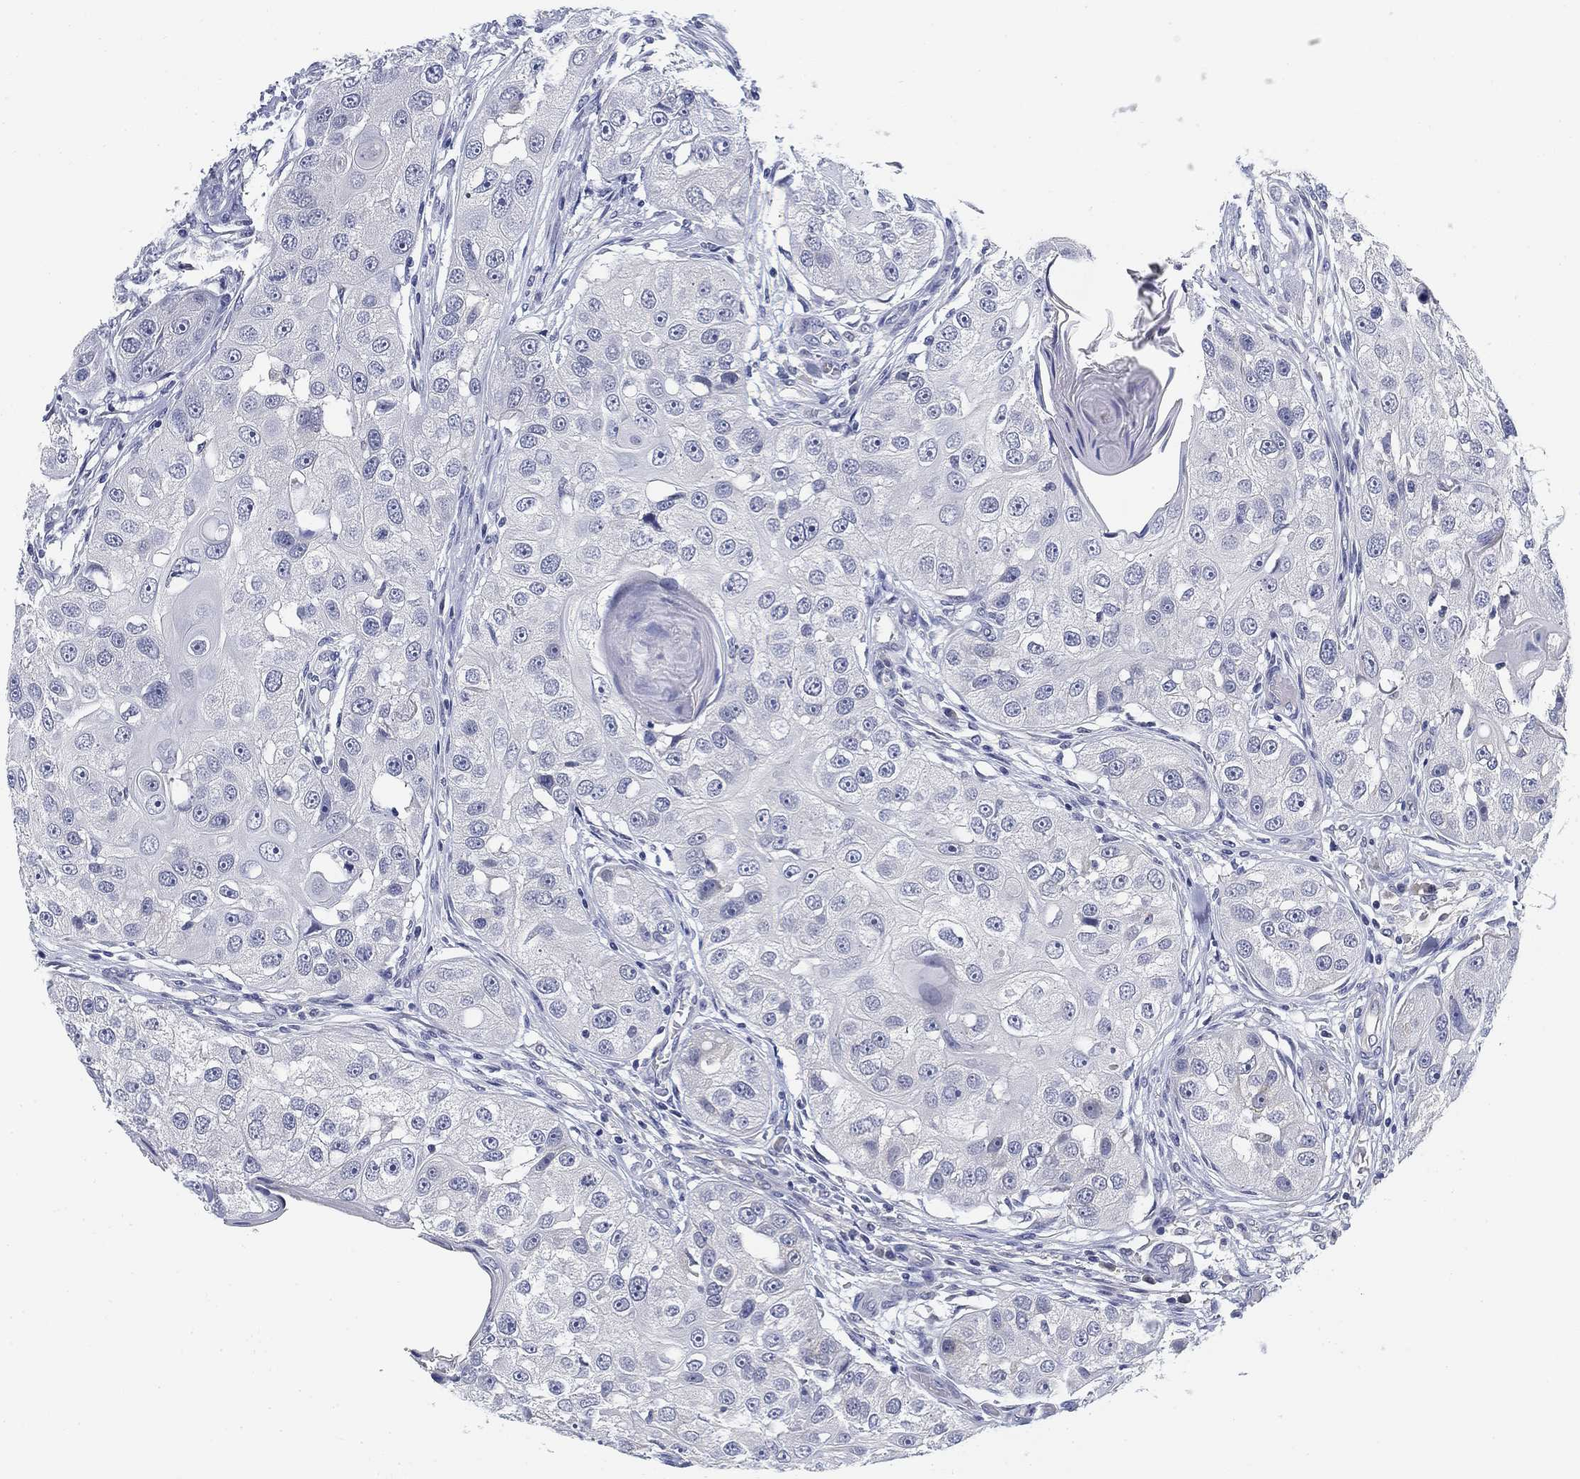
{"staining": {"intensity": "negative", "quantity": "none", "location": "none"}, "tissue": "head and neck cancer", "cell_type": "Tumor cells", "image_type": "cancer", "snomed": [{"axis": "morphology", "description": "Normal tissue, NOS"}, {"axis": "morphology", "description": "Squamous cell carcinoma, NOS"}, {"axis": "topography", "description": "Skeletal muscle"}, {"axis": "topography", "description": "Head-Neck"}], "caption": "This is an immunohistochemistry (IHC) micrograph of head and neck cancer (squamous cell carcinoma). There is no positivity in tumor cells.", "gene": "SLC2A5", "patient": {"sex": "male", "age": 51}}